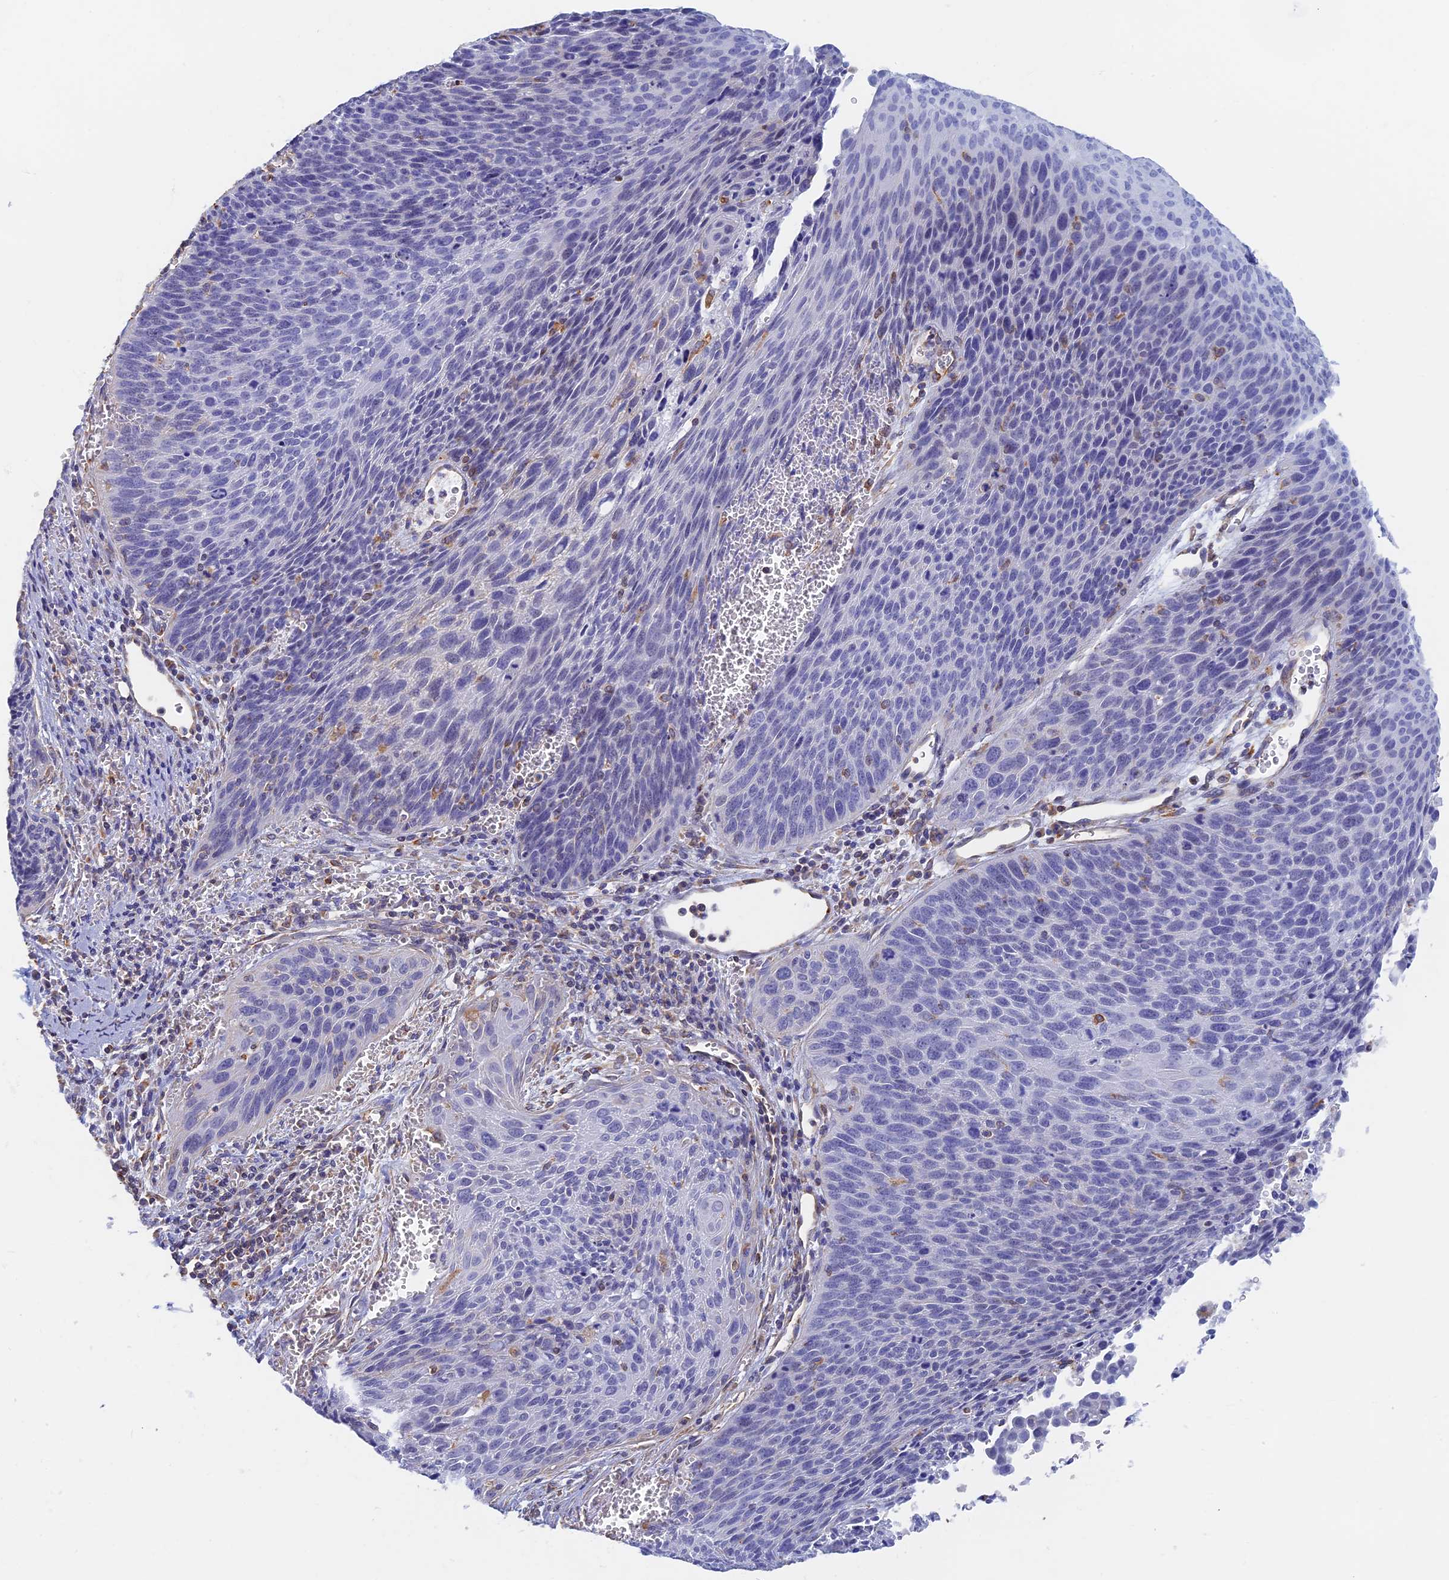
{"staining": {"intensity": "negative", "quantity": "none", "location": "none"}, "tissue": "cervical cancer", "cell_type": "Tumor cells", "image_type": "cancer", "snomed": [{"axis": "morphology", "description": "Squamous cell carcinoma, NOS"}, {"axis": "topography", "description": "Cervix"}], "caption": "The immunohistochemistry (IHC) histopathology image has no significant staining in tumor cells of cervical cancer tissue. The staining is performed using DAB brown chromogen with nuclei counter-stained in using hematoxylin.", "gene": "RMC1", "patient": {"sex": "female", "age": 55}}